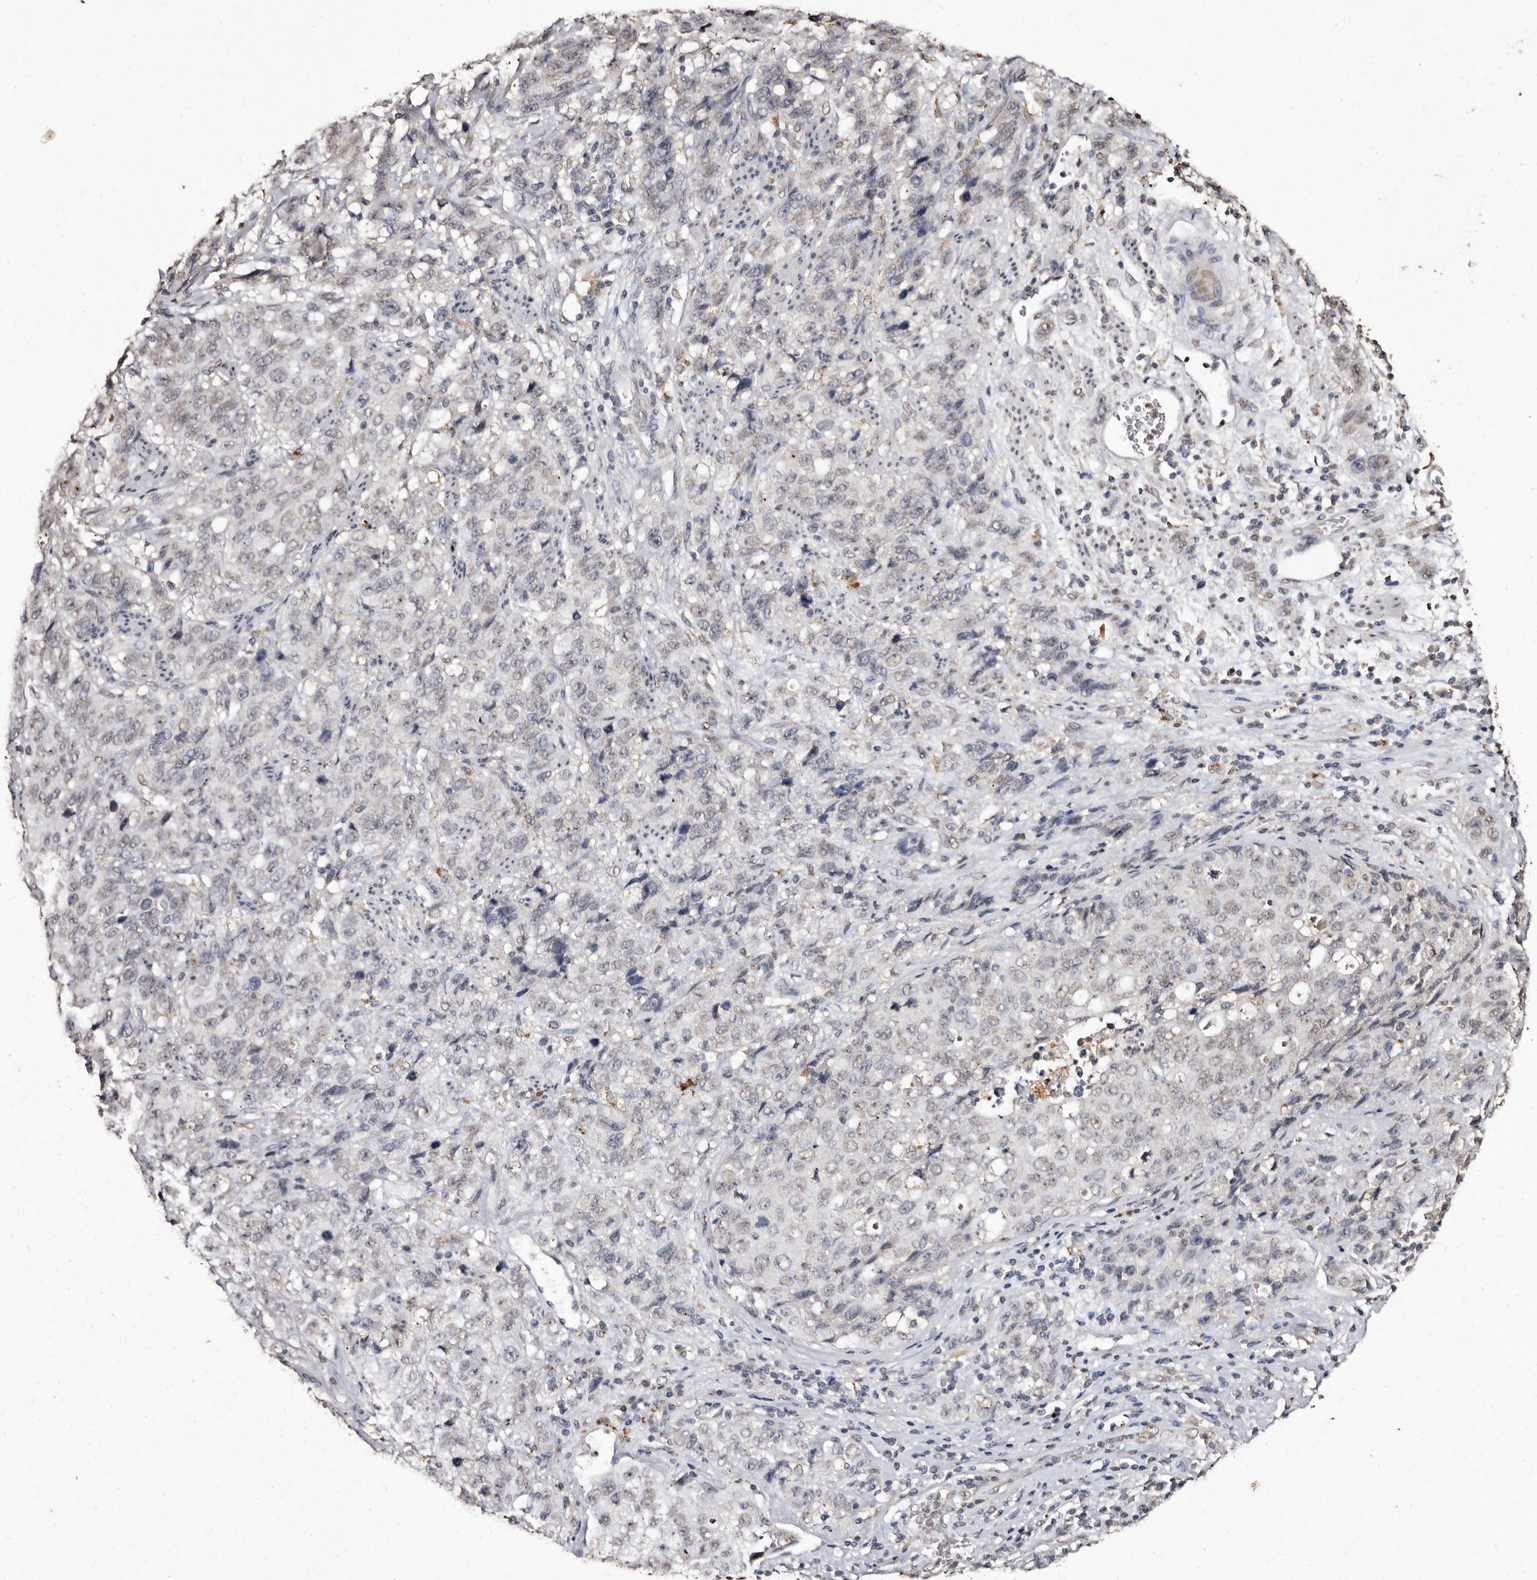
{"staining": {"intensity": "weak", "quantity": "<25%", "location": "nuclear"}, "tissue": "stomach cancer", "cell_type": "Tumor cells", "image_type": "cancer", "snomed": [{"axis": "morphology", "description": "Adenocarcinoma, NOS"}, {"axis": "topography", "description": "Stomach"}], "caption": "DAB (3,3'-diaminobenzidine) immunohistochemical staining of human stomach adenocarcinoma displays no significant positivity in tumor cells.", "gene": "ERBB4", "patient": {"sex": "male", "age": 48}}